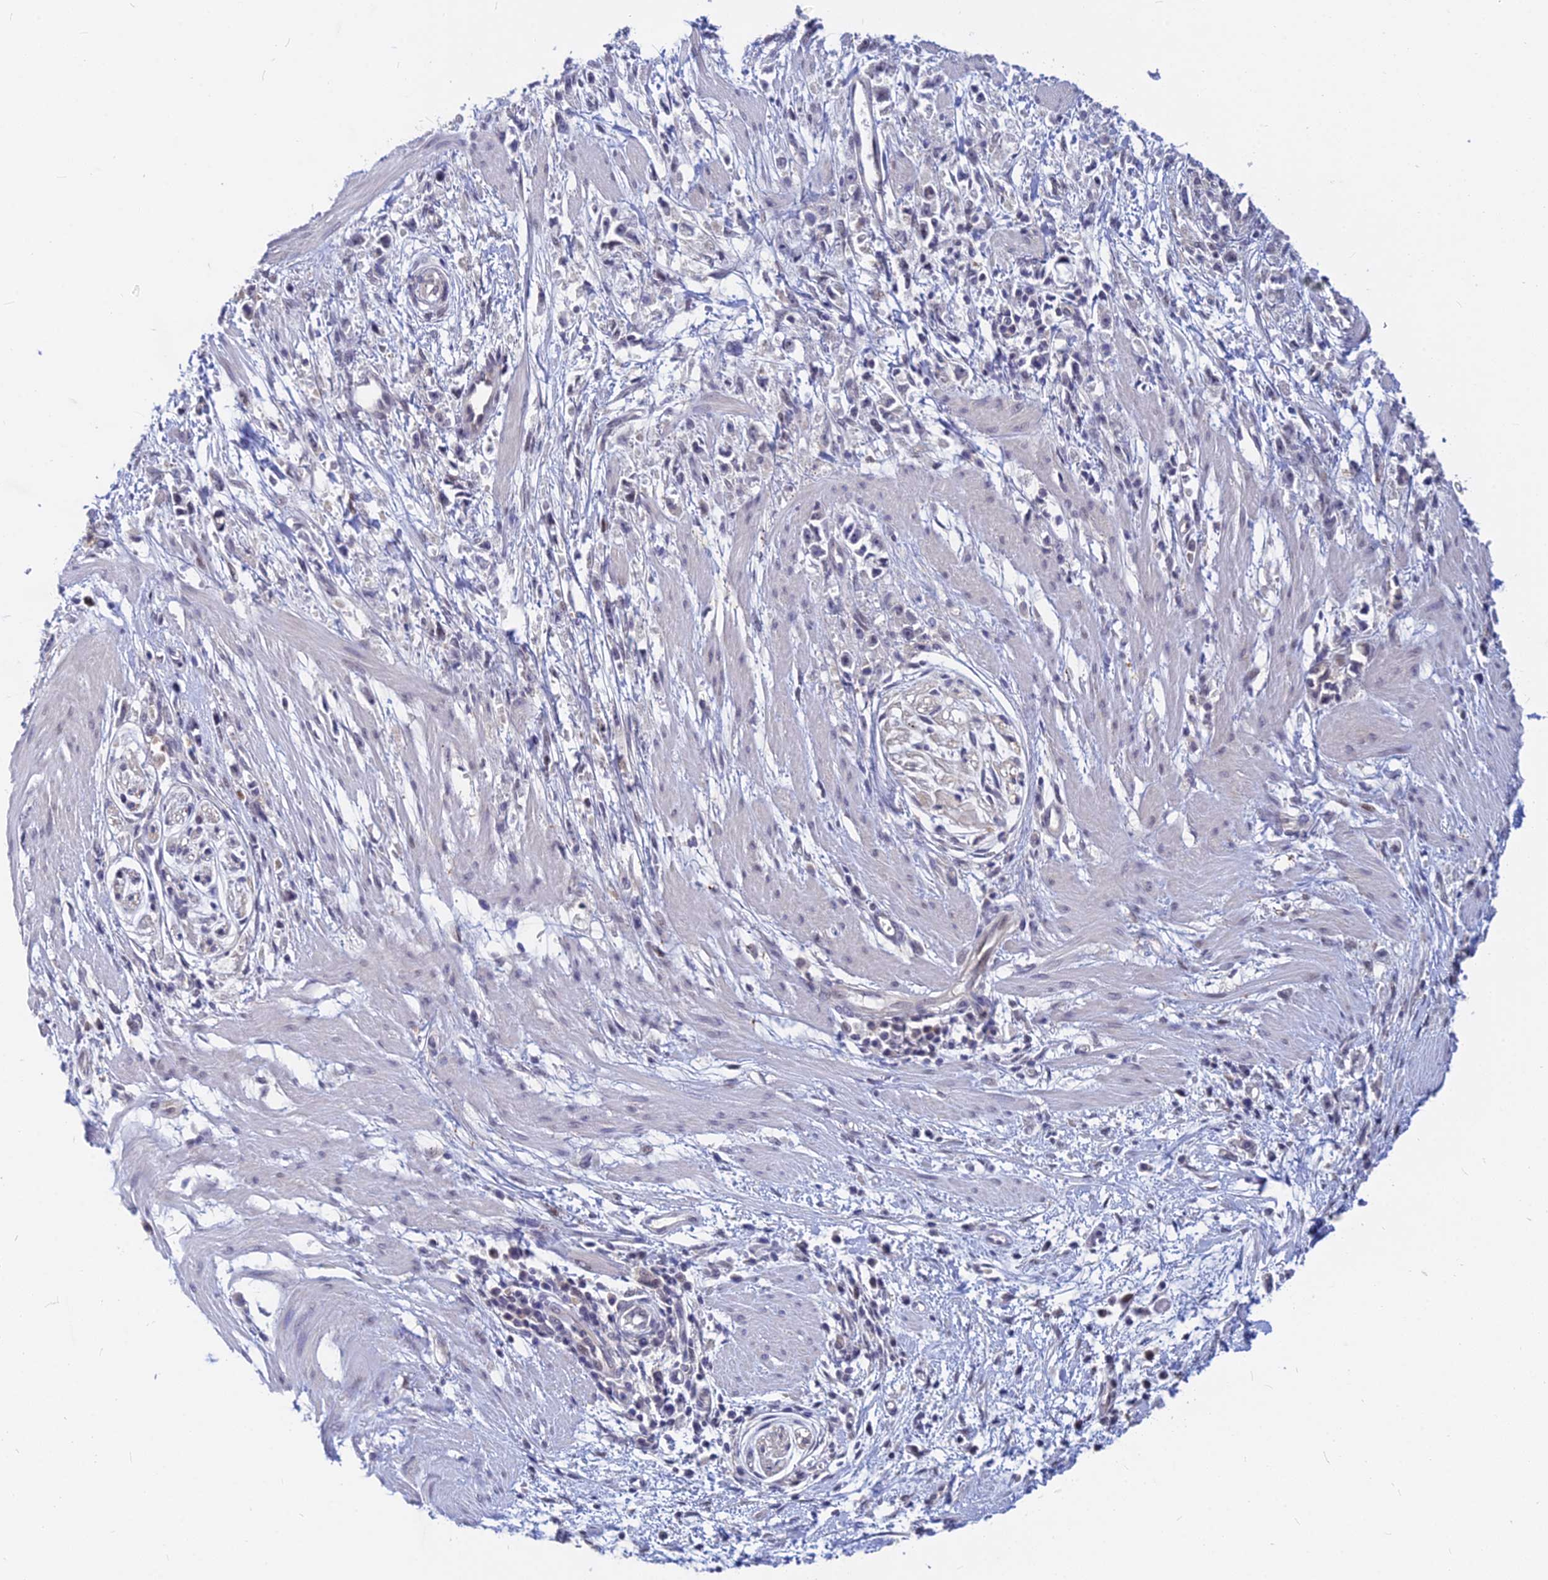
{"staining": {"intensity": "negative", "quantity": "none", "location": "none"}, "tissue": "stomach cancer", "cell_type": "Tumor cells", "image_type": "cancer", "snomed": [{"axis": "morphology", "description": "Adenocarcinoma, NOS"}, {"axis": "topography", "description": "Stomach"}], "caption": "Stomach cancer stained for a protein using IHC reveals no expression tumor cells.", "gene": "B3GALT4", "patient": {"sex": "female", "age": 59}}